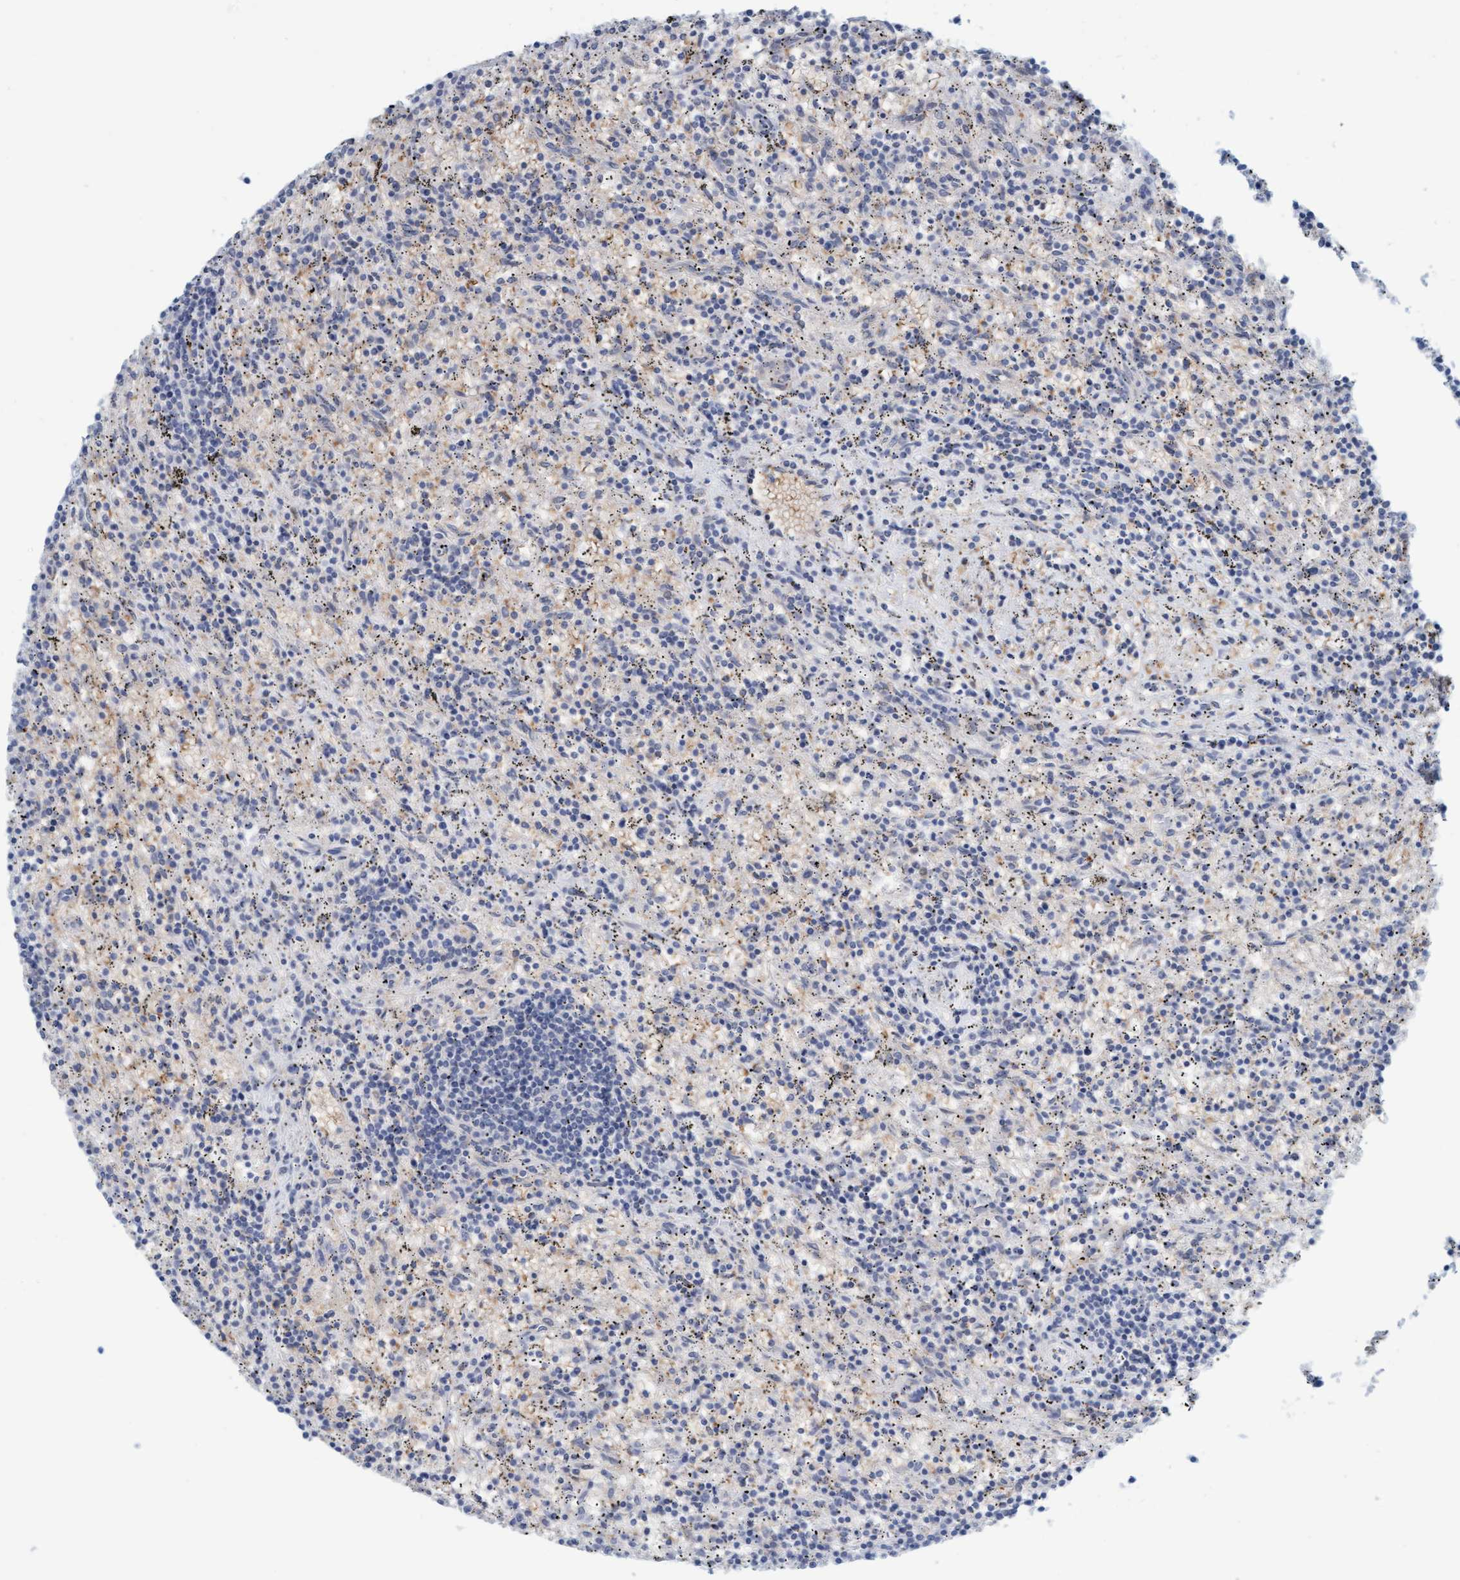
{"staining": {"intensity": "negative", "quantity": "none", "location": "none"}, "tissue": "lymphoma", "cell_type": "Tumor cells", "image_type": "cancer", "snomed": [{"axis": "morphology", "description": "Malignant lymphoma, non-Hodgkin's type, Low grade"}, {"axis": "topography", "description": "Spleen"}], "caption": "There is no significant staining in tumor cells of lymphoma.", "gene": "EIF4EBP1", "patient": {"sex": "male", "age": 76}}